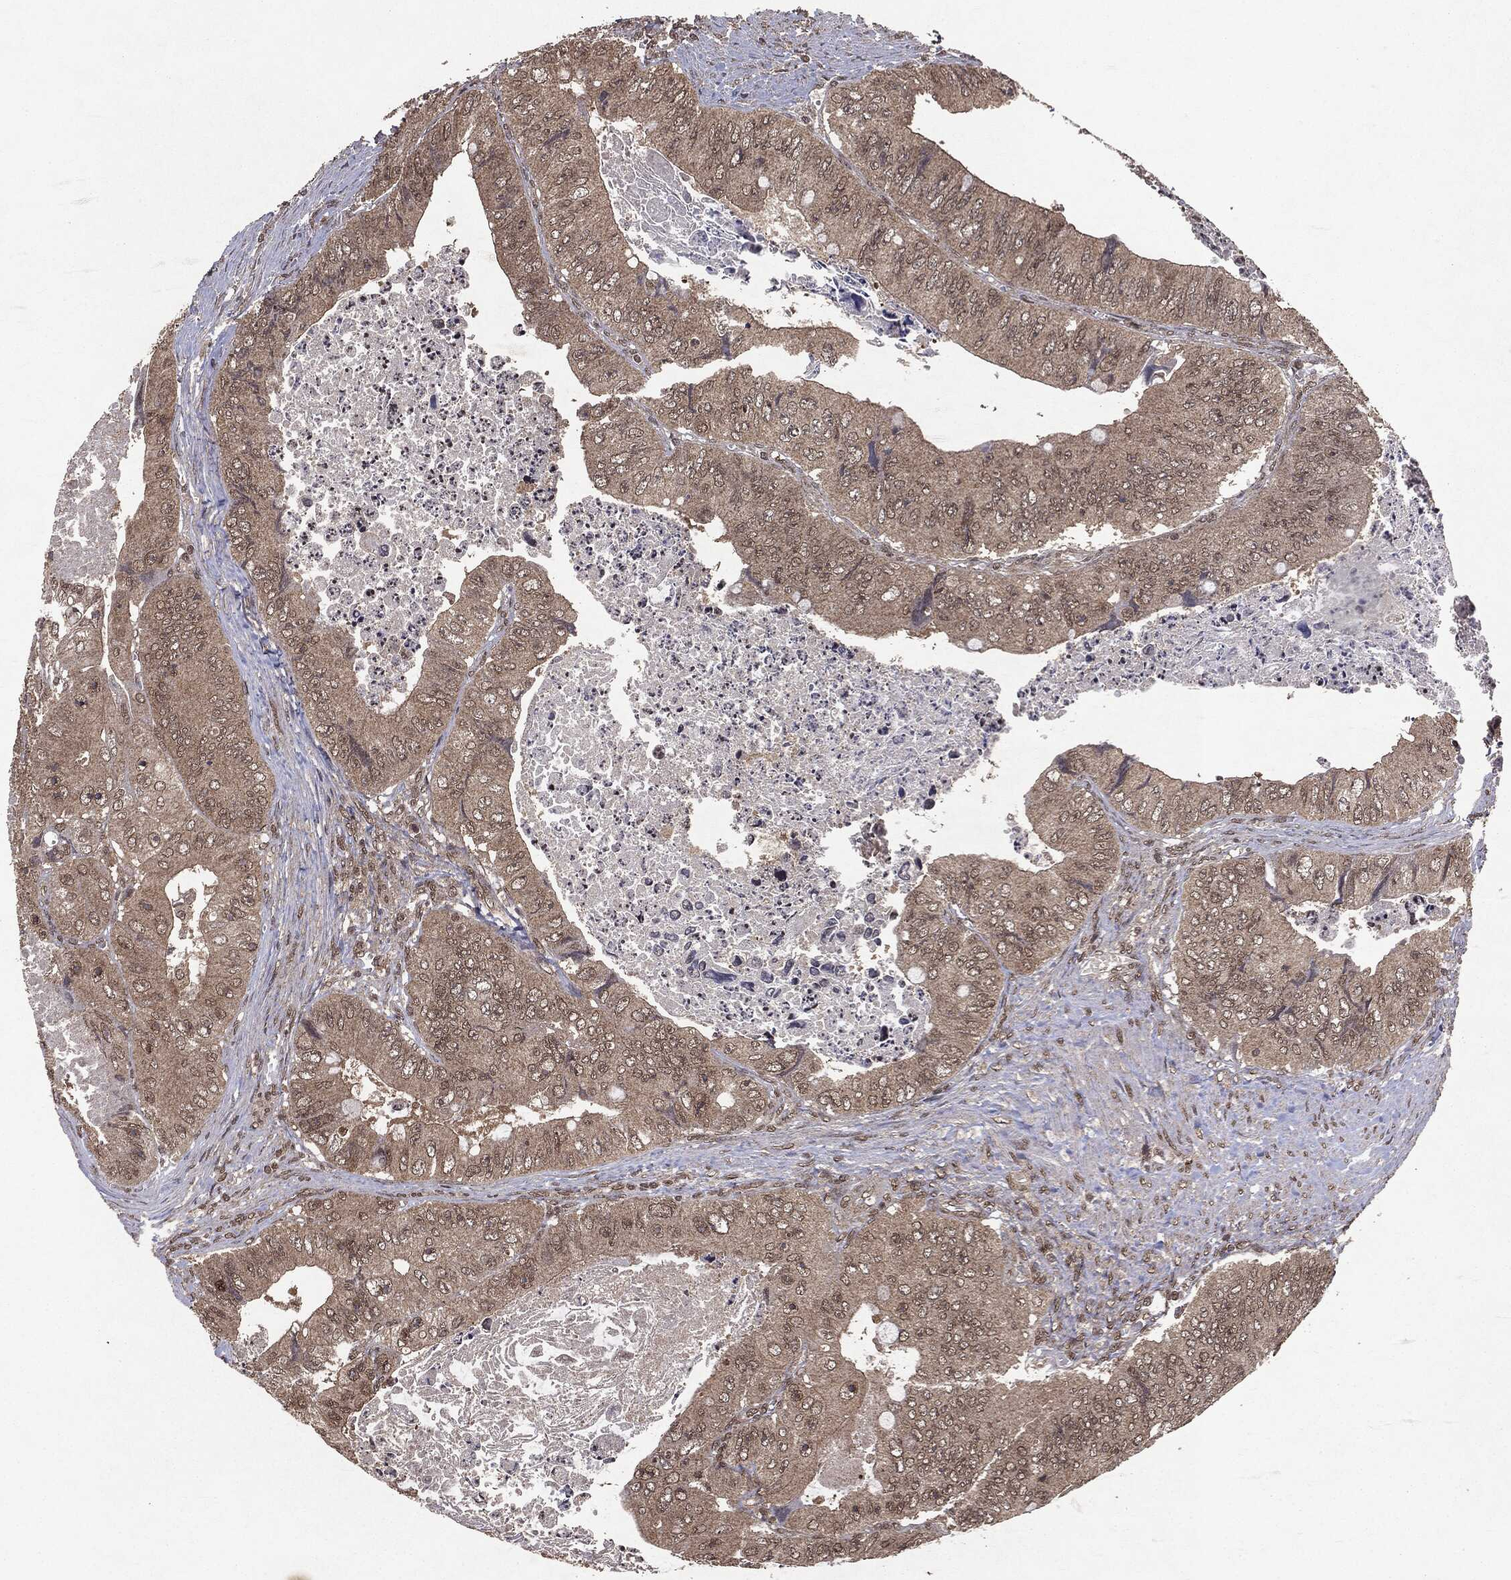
{"staining": {"intensity": "weak", "quantity": ">75%", "location": "cytoplasmic/membranous"}, "tissue": "colorectal cancer", "cell_type": "Tumor cells", "image_type": "cancer", "snomed": [{"axis": "morphology", "description": "Adenocarcinoma, NOS"}, {"axis": "topography", "description": "Colon"}], "caption": "A histopathology image showing weak cytoplasmic/membranous expression in about >75% of tumor cells in adenocarcinoma (colorectal), as visualized by brown immunohistochemical staining.", "gene": "PEBP1", "patient": {"sex": "female", "age": 84}}